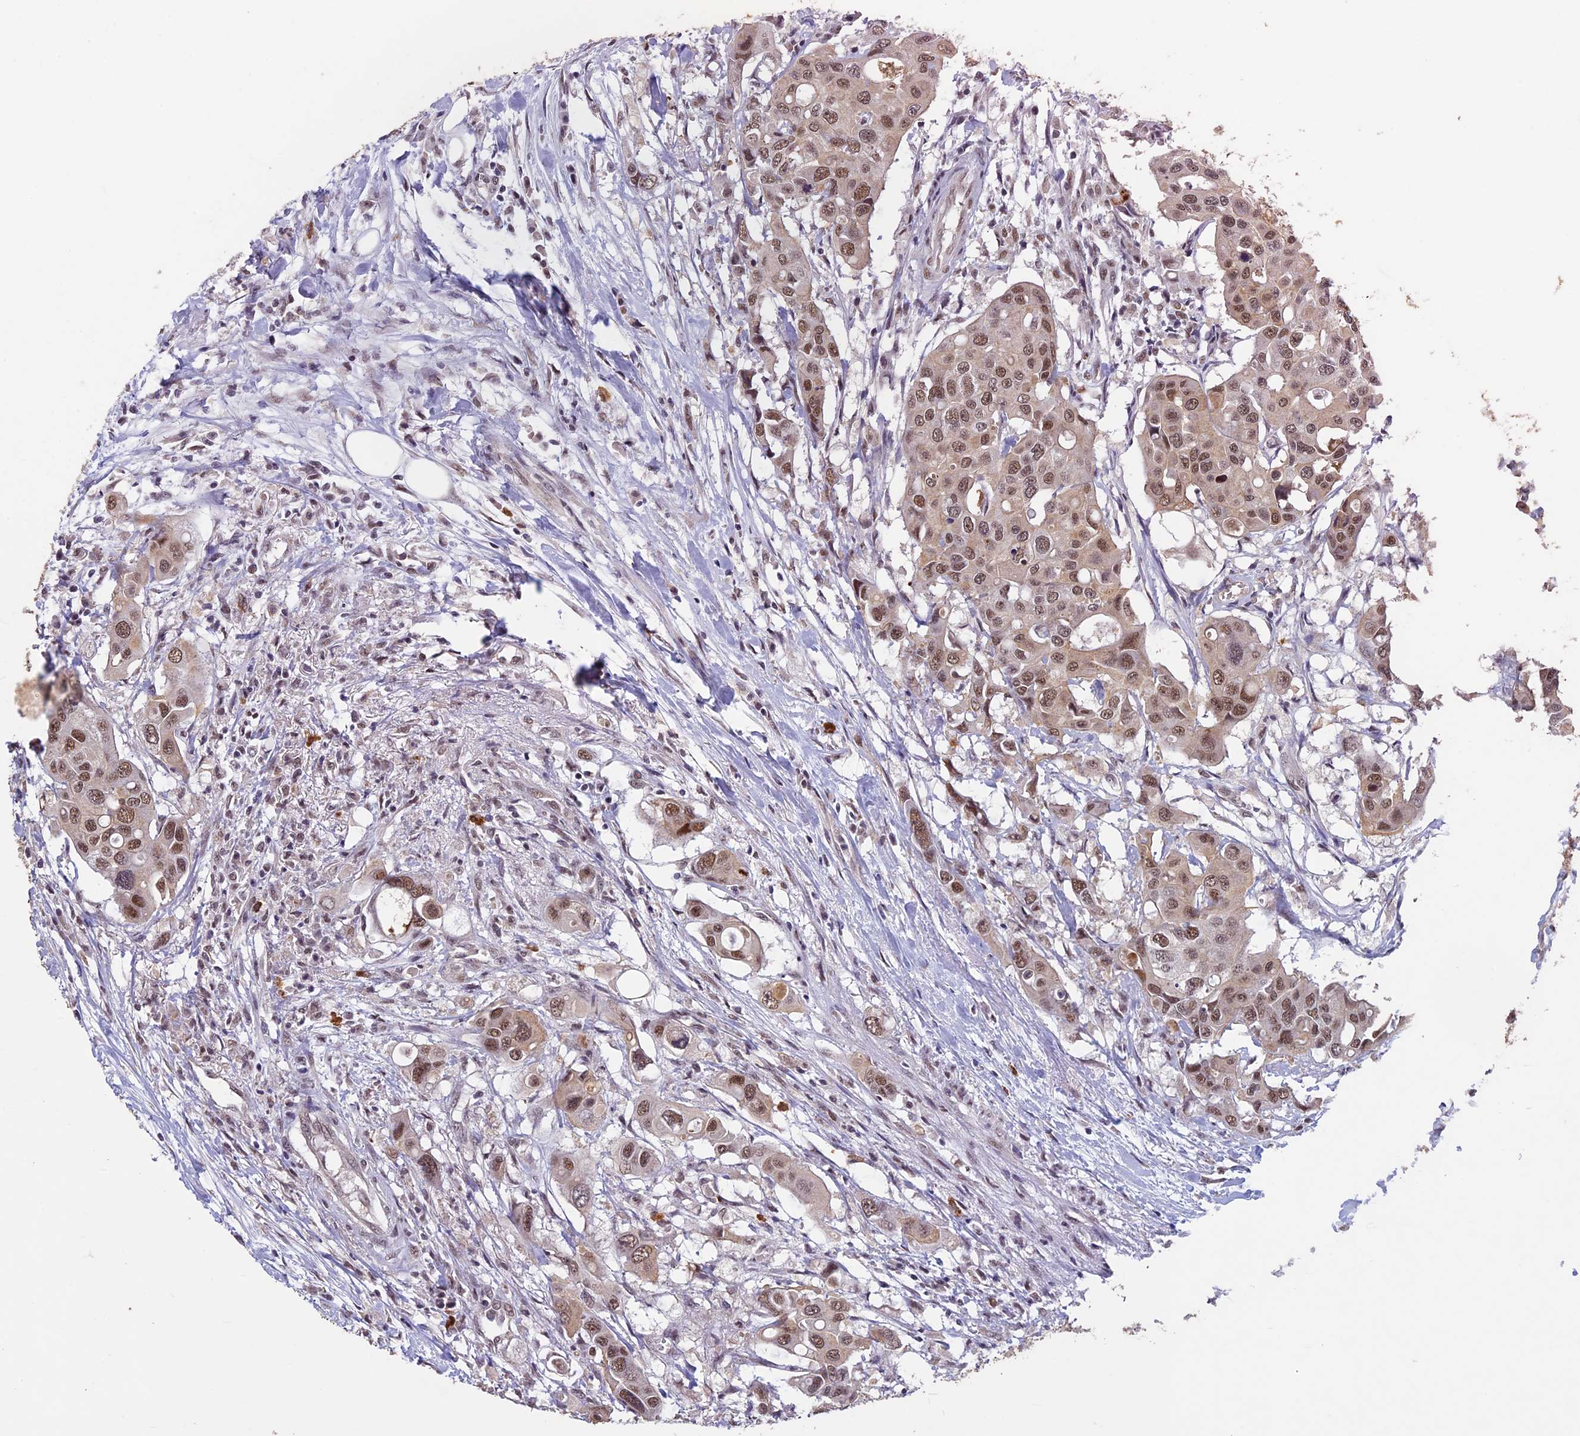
{"staining": {"intensity": "moderate", "quantity": ">75%", "location": "cytoplasmic/membranous,nuclear"}, "tissue": "colorectal cancer", "cell_type": "Tumor cells", "image_type": "cancer", "snomed": [{"axis": "morphology", "description": "Adenocarcinoma, NOS"}, {"axis": "topography", "description": "Colon"}], "caption": "Brown immunohistochemical staining in colorectal cancer reveals moderate cytoplasmic/membranous and nuclear staining in approximately >75% of tumor cells.", "gene": "RNF40", "patient": {"sex": "male", "age": 77}}